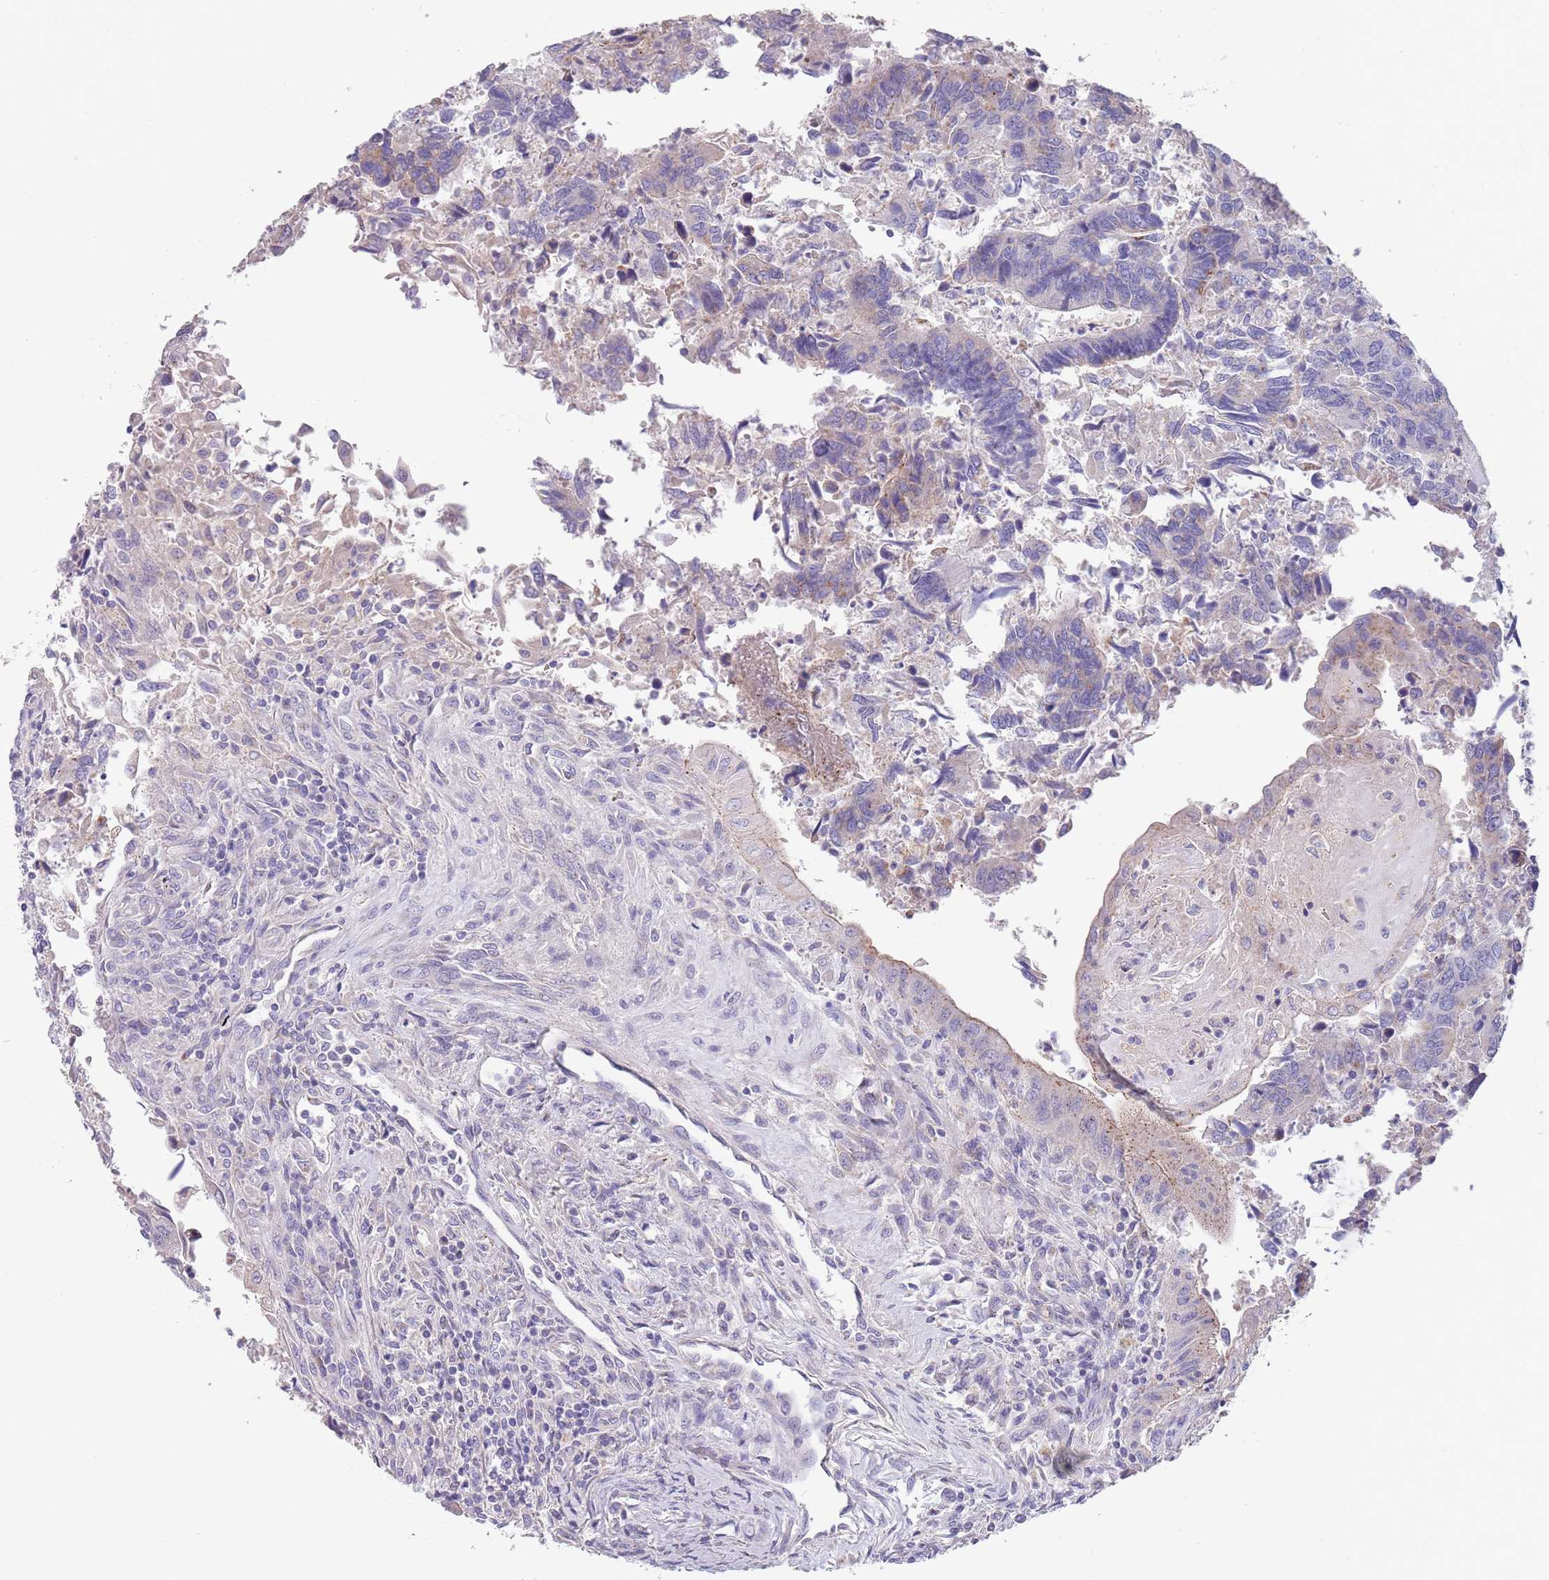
{"staining": {"intensity": "negative", "quantity": "none", "location": "none"}, "tissue": "colorectal cancer", "cell_type": "Tumor cells", "image_type": "cancer", "snomed": [{"axis": "morphology", "description": "Adenocarcinoma, NOS"}, {"axis": "topography", "description": "Colon"}], "caption": "DAB (3,3'-diaminobenzidine) immunohistochemical staining of human colorectal adenocarcinoma displays no significant positivity in tumor cells.", "gene": "MAN1C1", "patient": {"sex": "female", "age": 67}}